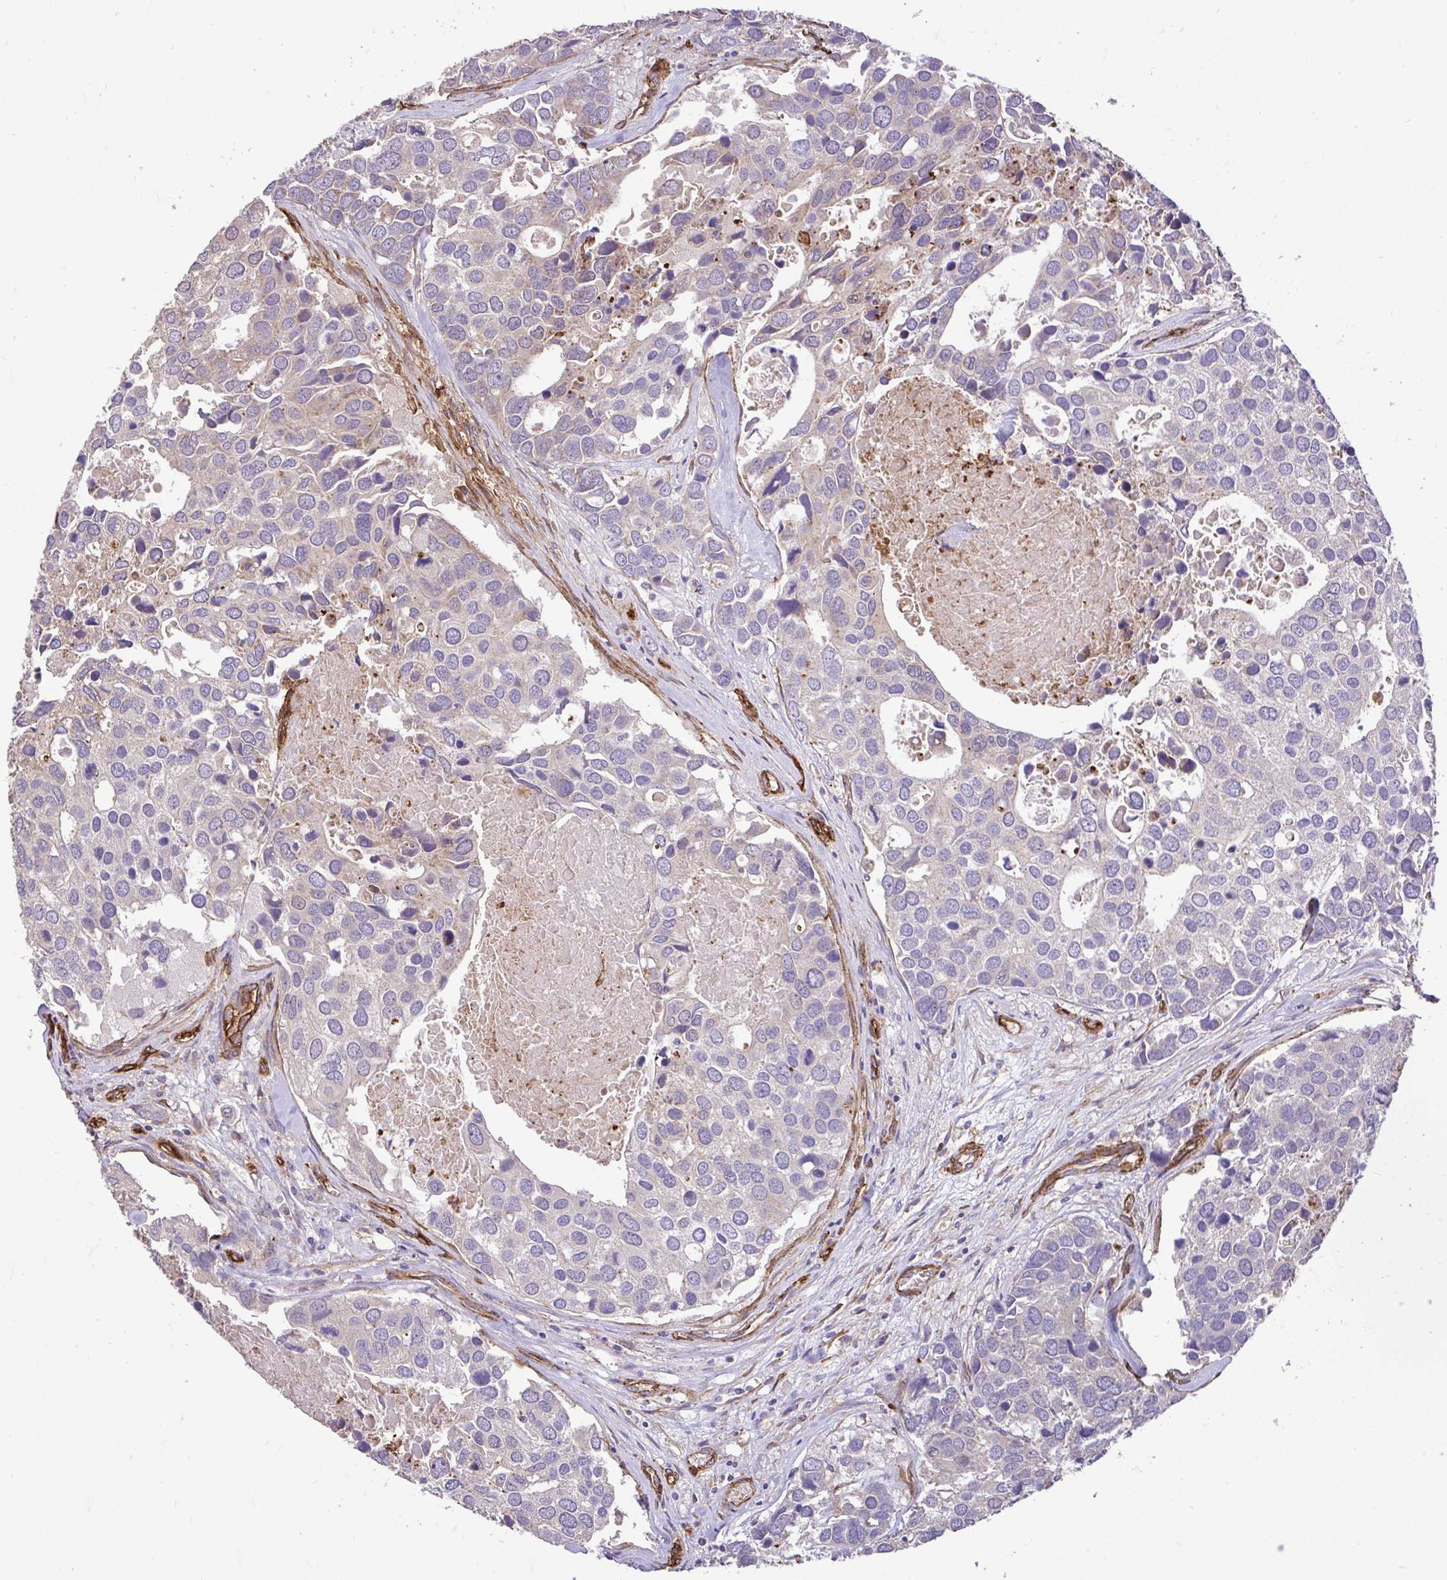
{"staining": {"intensity": "negative", "quantity": "none", "location": "none"}, "tissue": "breast cancer", "cell_type": "Tumor cells", "image_type": "cancer", "snomed": [{"axis": "morphology", "description": "Duct carcinoma"}, {"axis": "topography", "description": "Breast"}], "caption": "Breast intraductal carcinoma was stained to show a protein in brown. There is no significant expression in tumor cells. Nuclei are stained in blue.", "gene": "PTPRK", "patient": {"sex": "female", "age": 83}}